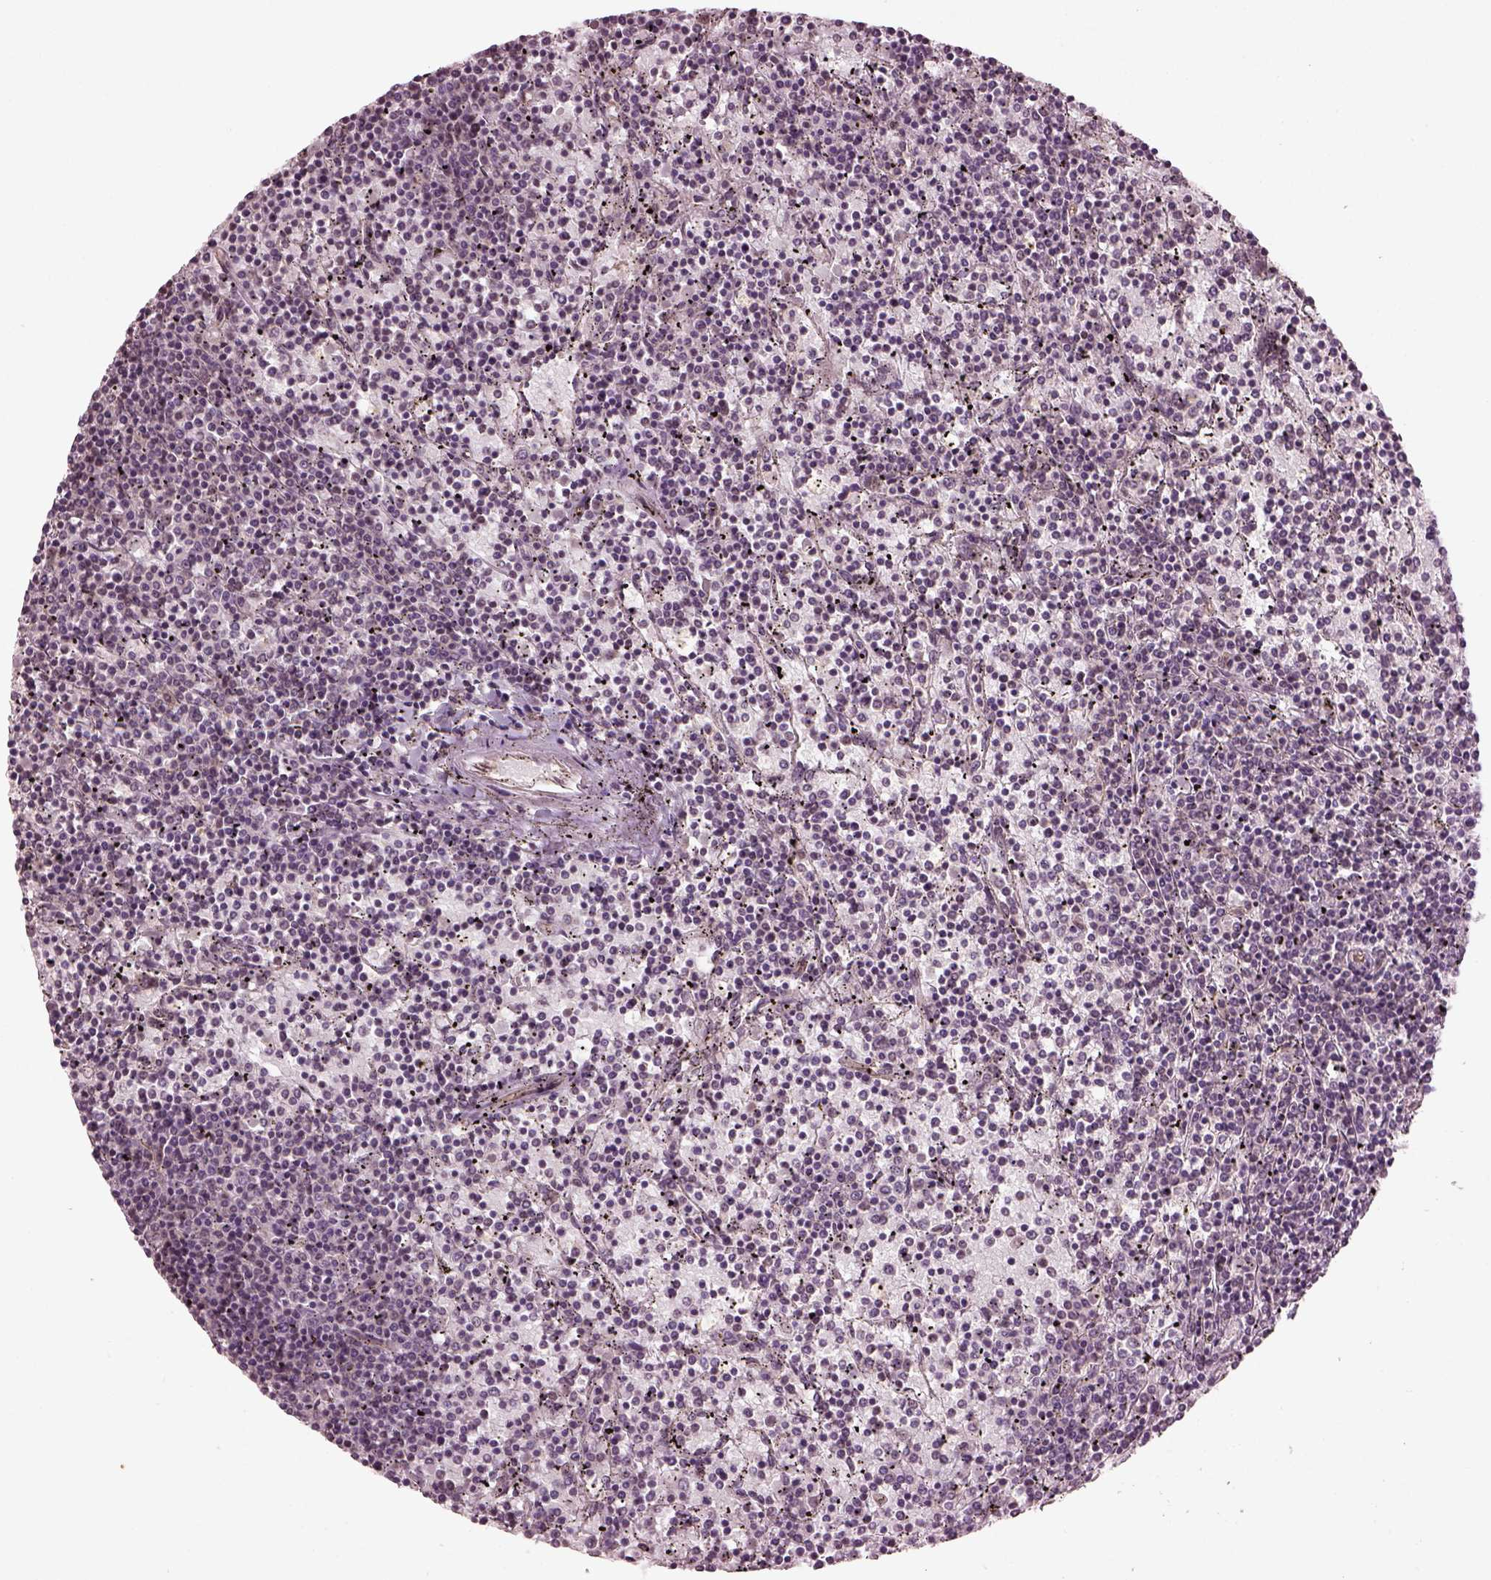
{"staining": {"intensity": "negative", "quantity": "none", "location": "none"}, "tissue": "lymphoma", "cell_type": "Tumor cells", "image_type": "cancer", "snomed": [{"axis": "morphology", "description": "Malignant lymphoma, non-Hodgkin's type, Low grade"}, {"axis": "topography", "description": "Spleen"}], "caption": "A photomicrograph of human low-grade malignant lymphoma, non-Hodgkin's type is negative for staining in tumor cells.", "gene": "GNRH1", "patient": {"sex": "female", "age": 77}}